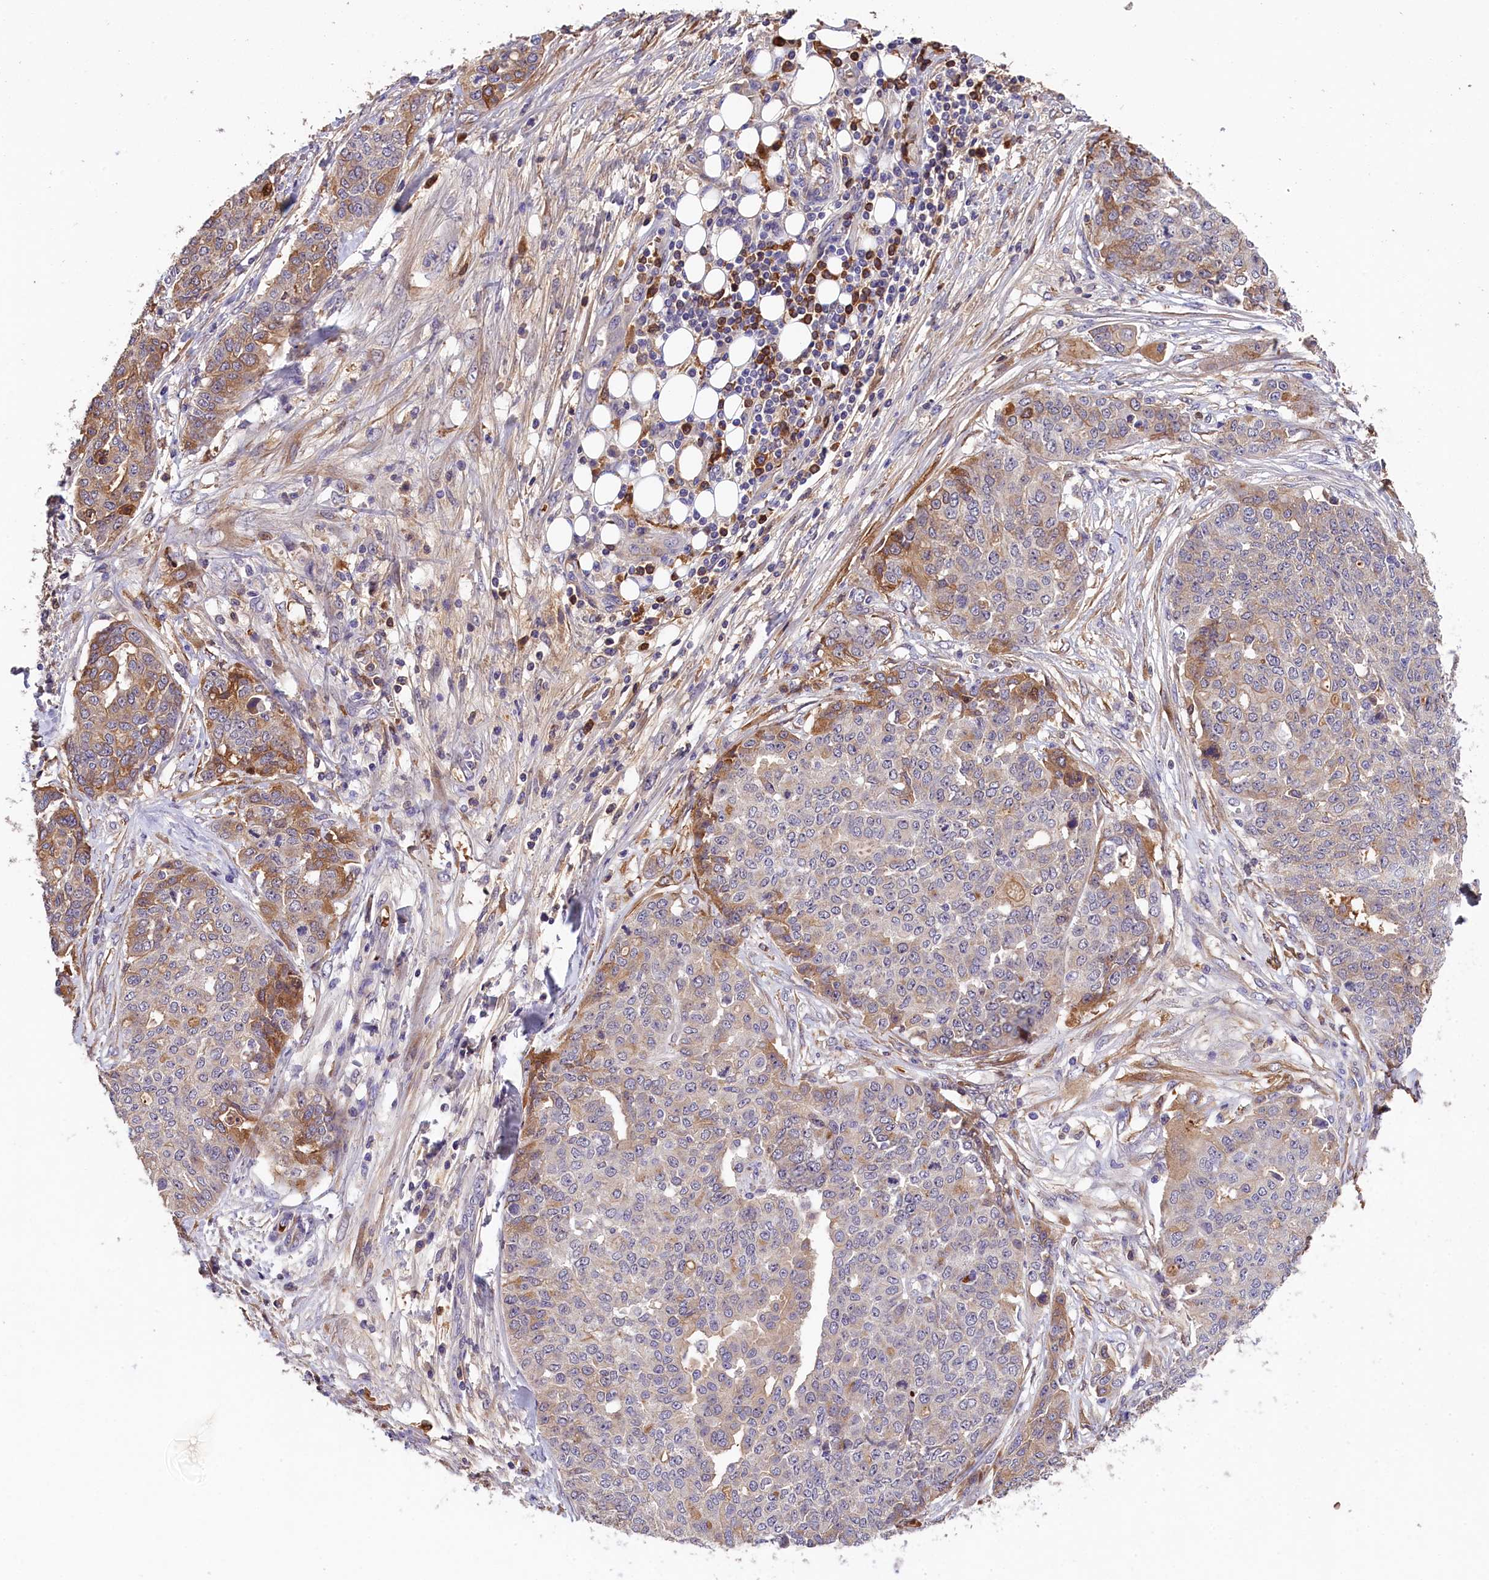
{"staining": {"intensity": "moderate", "quantity": "<25%", "location": "cytoplasmic/membranous"}, "tissue": "ovarian cancer", "cell_type": "Tumor cells", "image_type": "cancer", "snomed": [{"axis": "morphology", "description": "Cystadenocarcinoma, serous, NOS"}, {"axis": "topography", "description": "Soft tissue"}, {"axis": "topography", "description": "Ovary"}], "caption": "Ovarian cancer was stained to show a protein in brown. There is low levels of moderate cytoplasmic/membranous expression in approximately <25% of tumor cells. The protein of interest is shown in brown color, while the nuclei are stained blue.", "gene": "PHAF1", "patient": {"sex": "female", "age": 57}}